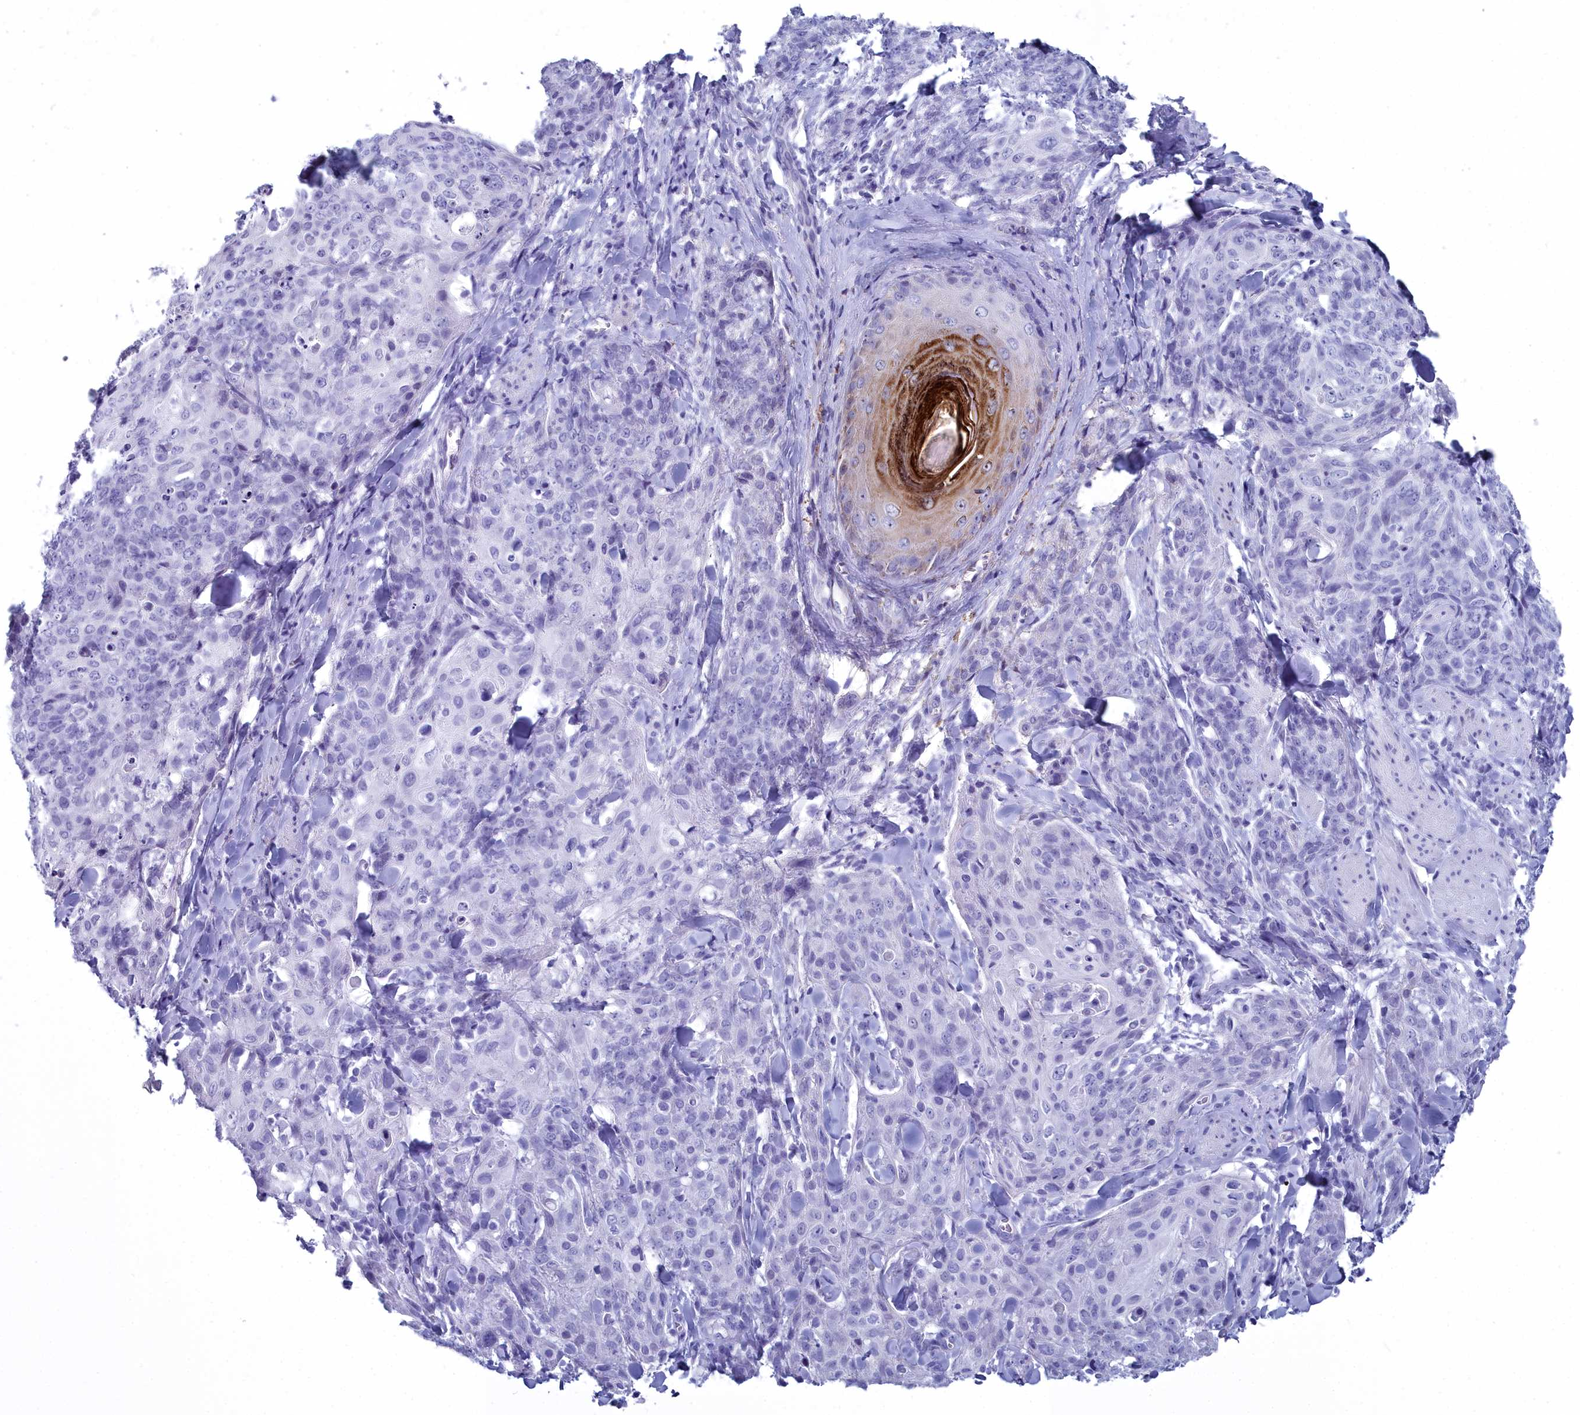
{"staining": {"intensity": "negative", "quantity": "none", "location": "none"}, "tissue": "skin cancer", "cell_type": "Tumor cells", "image_type": "cancer", "snomed": [{"axis": "morphology", "description": "Squamous cell carcinoma, NOS"}, {"axis": "topography", "description": "Skin"}, {"axis": "topography", "description": "Vulva"}], "caption": "Protein analysis of skin cancer reveals no significant expression in tumor cells.", "gene": "MAP6", "patient": {"sex": "female", "age": 85}}